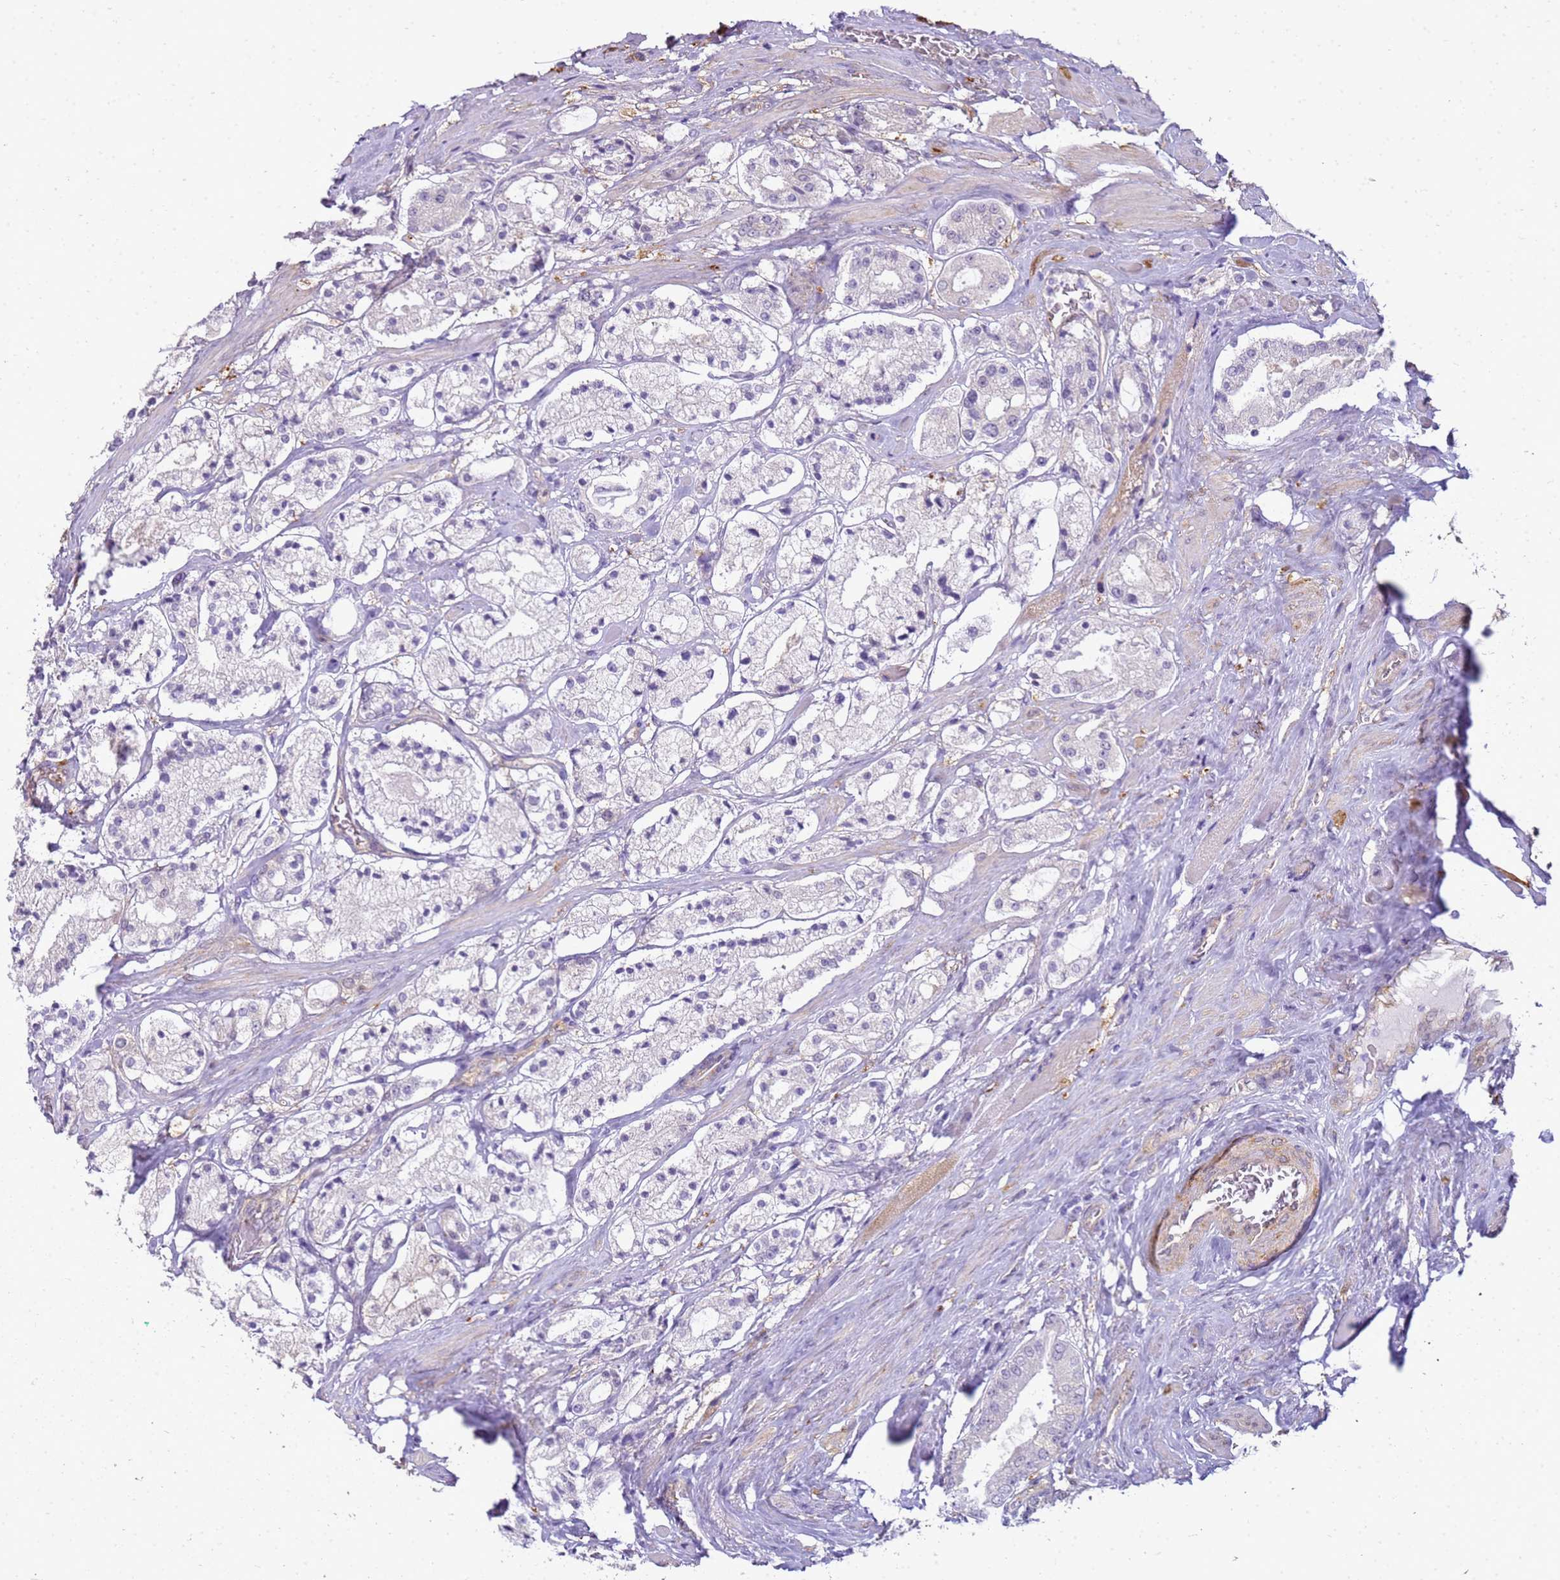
{"staining": {"intensity": "negative", "quantity": "none", "location": "none"}, "tissue": "prostate cancer", "cell_type": "Tumor cells", "image_type": "cancer", "snomed": [{"axis": "morphology", "description": "Adenocarcinoma, High grade"}, {"axis": "topography", "description": "Prostate"}], "caption": "High magnification brightfield microscopy of prostate cancer (high-grade adenocarcinoma) stained with DAB (3,3'-diaminobenzidine) (brown) and counterstained with hematoxylin (blue): tumor cells show no significant positivity. (DAB (3,3'-diaminobenzidine) immunohistochemistry (IHC) visualized using brightfield microscopy, high magnification).", "gene": "HSPB1", "patient": {"sex": "male", "age": 64}}